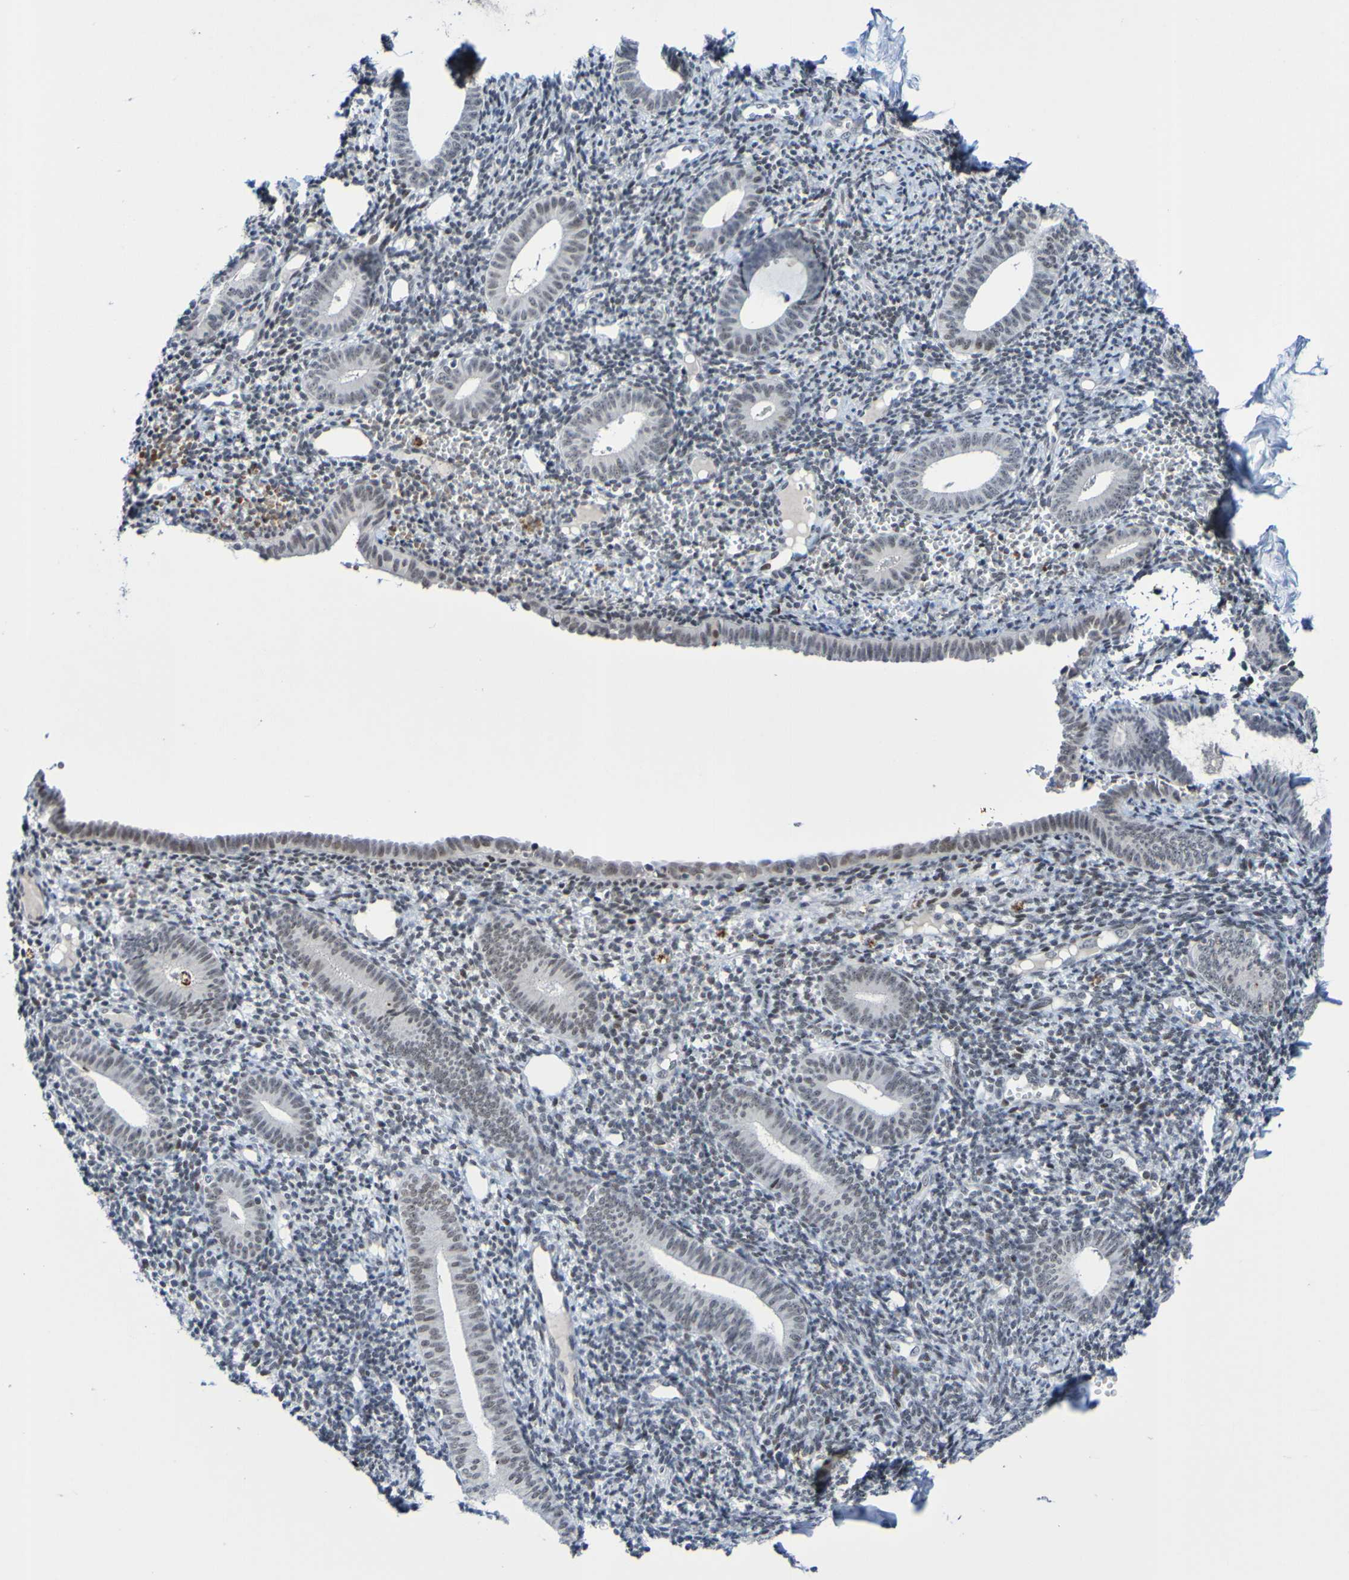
{"staining": {"intensity": "weak", "quantity": "25%-75%", "location": "nuclear"}, "tissue": "endometrium", "cell_type": "Cells in endometrial stroma", "image_type": "normal", "snomed": [{"axis": "morphology", "description": "Normal tissue, NOS"}, {"axis": "topography", "description": "Endometrium"}], "caption": "Immunohistochemical staining of benign endometrium displays 25%-75% levels of weak nuclear protein expression in approximately 25%-75% of cells in endometrial stroma.", "gene": "PCGF1", "patient": {"sex": "female", "age": 50}}